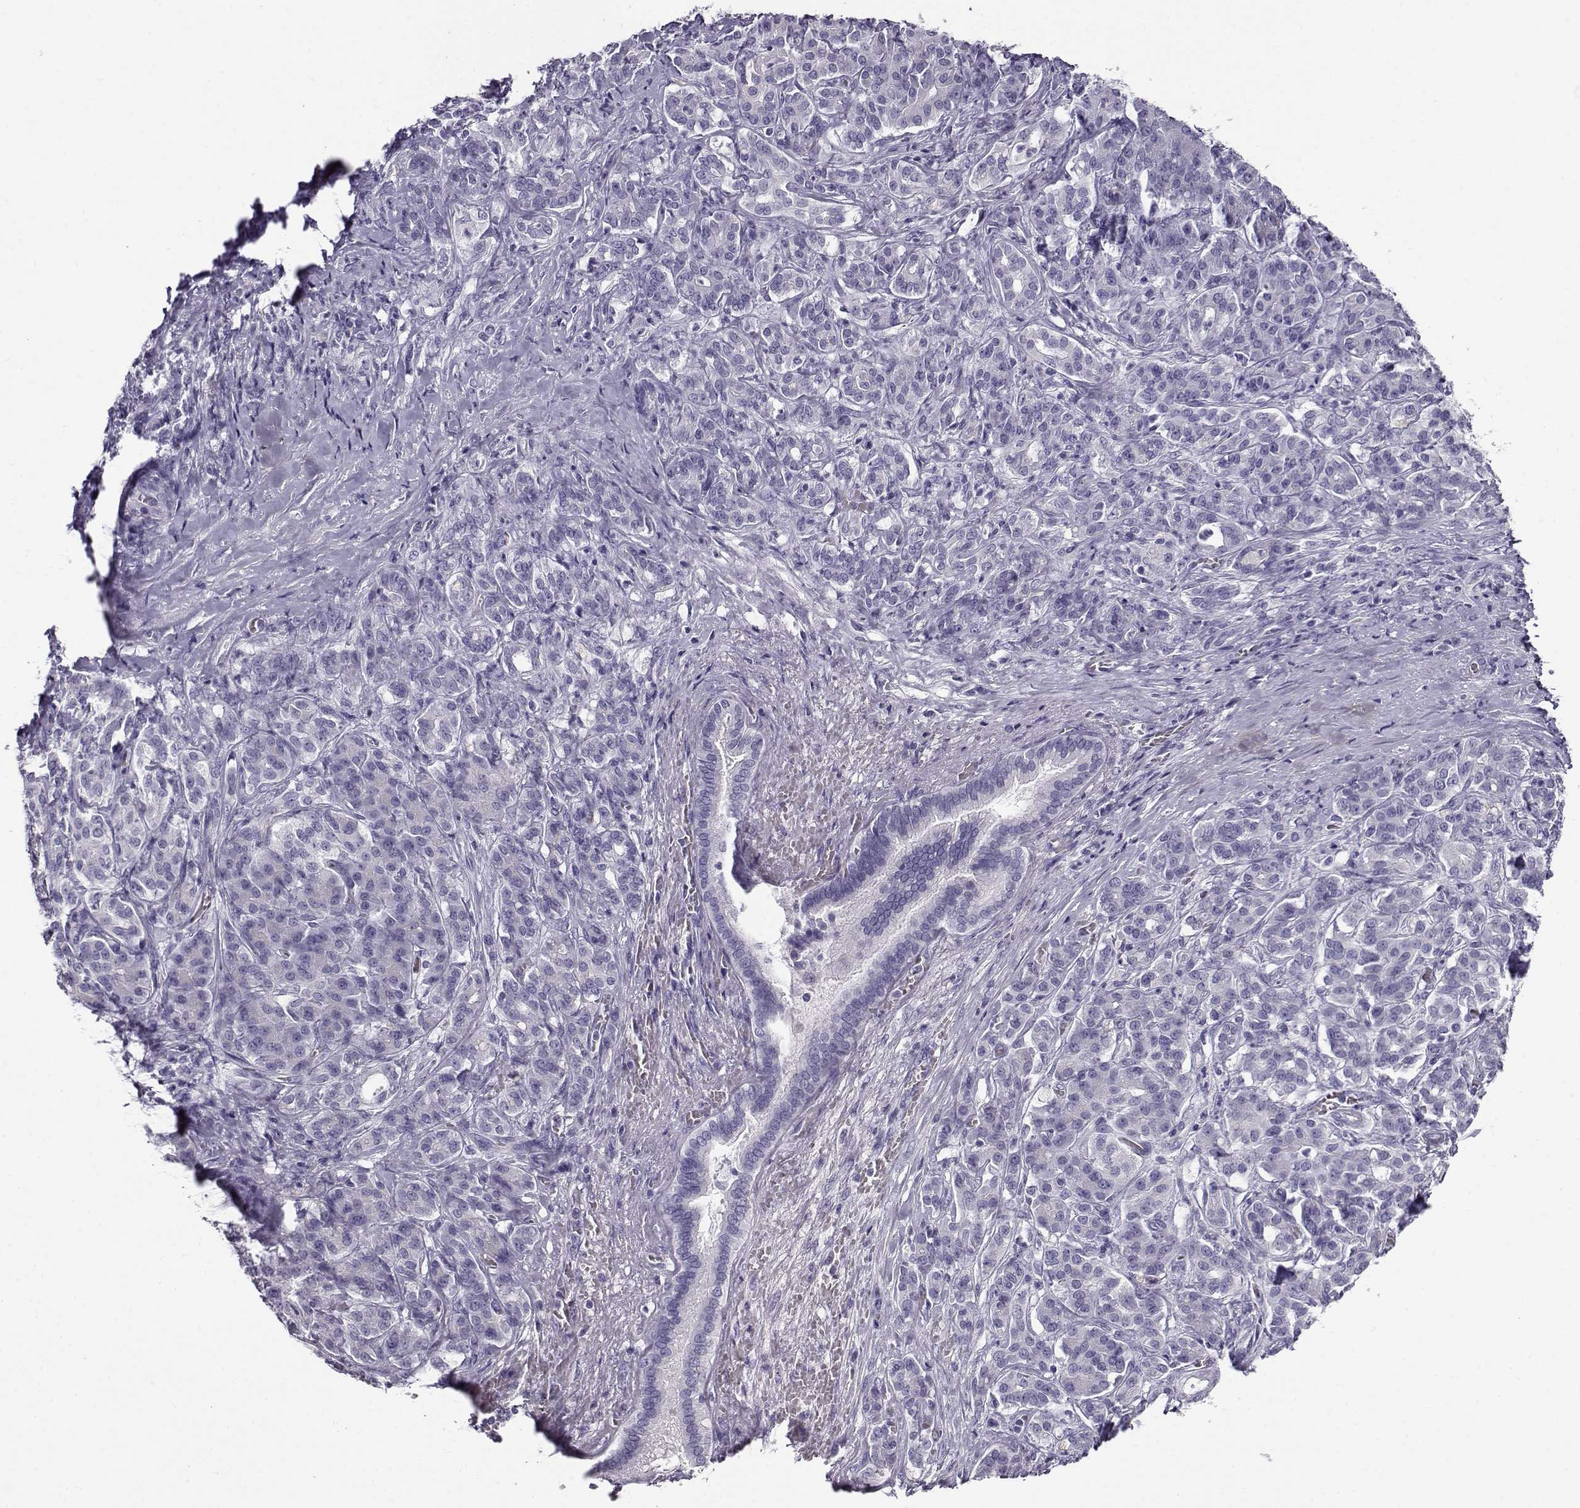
{"staining": {"intensity": "negative", "quantity": "none", "location": "none"}, "tissue": "pancreatic cancer", "cell_type": "Tumor cells", "image_type": "cancer", "snomed": [{"axis": "morphology", "description": "Normal tissue, NOS"}, {"axis": "morphology", "description": "Inflammation, NOS"}, {"axis": "morphology", "description": "Adenocarcinoma, NOS"}, {"axis": "topography", "description": "Pancreas"}], "caption": "The immunohistochemistry micrograph has no significant expression in tumor cells of adenocarcinoma (pancreatic) tissue.", "gene": "CABS1", "patient": {"sex": "male", "age": 57}}